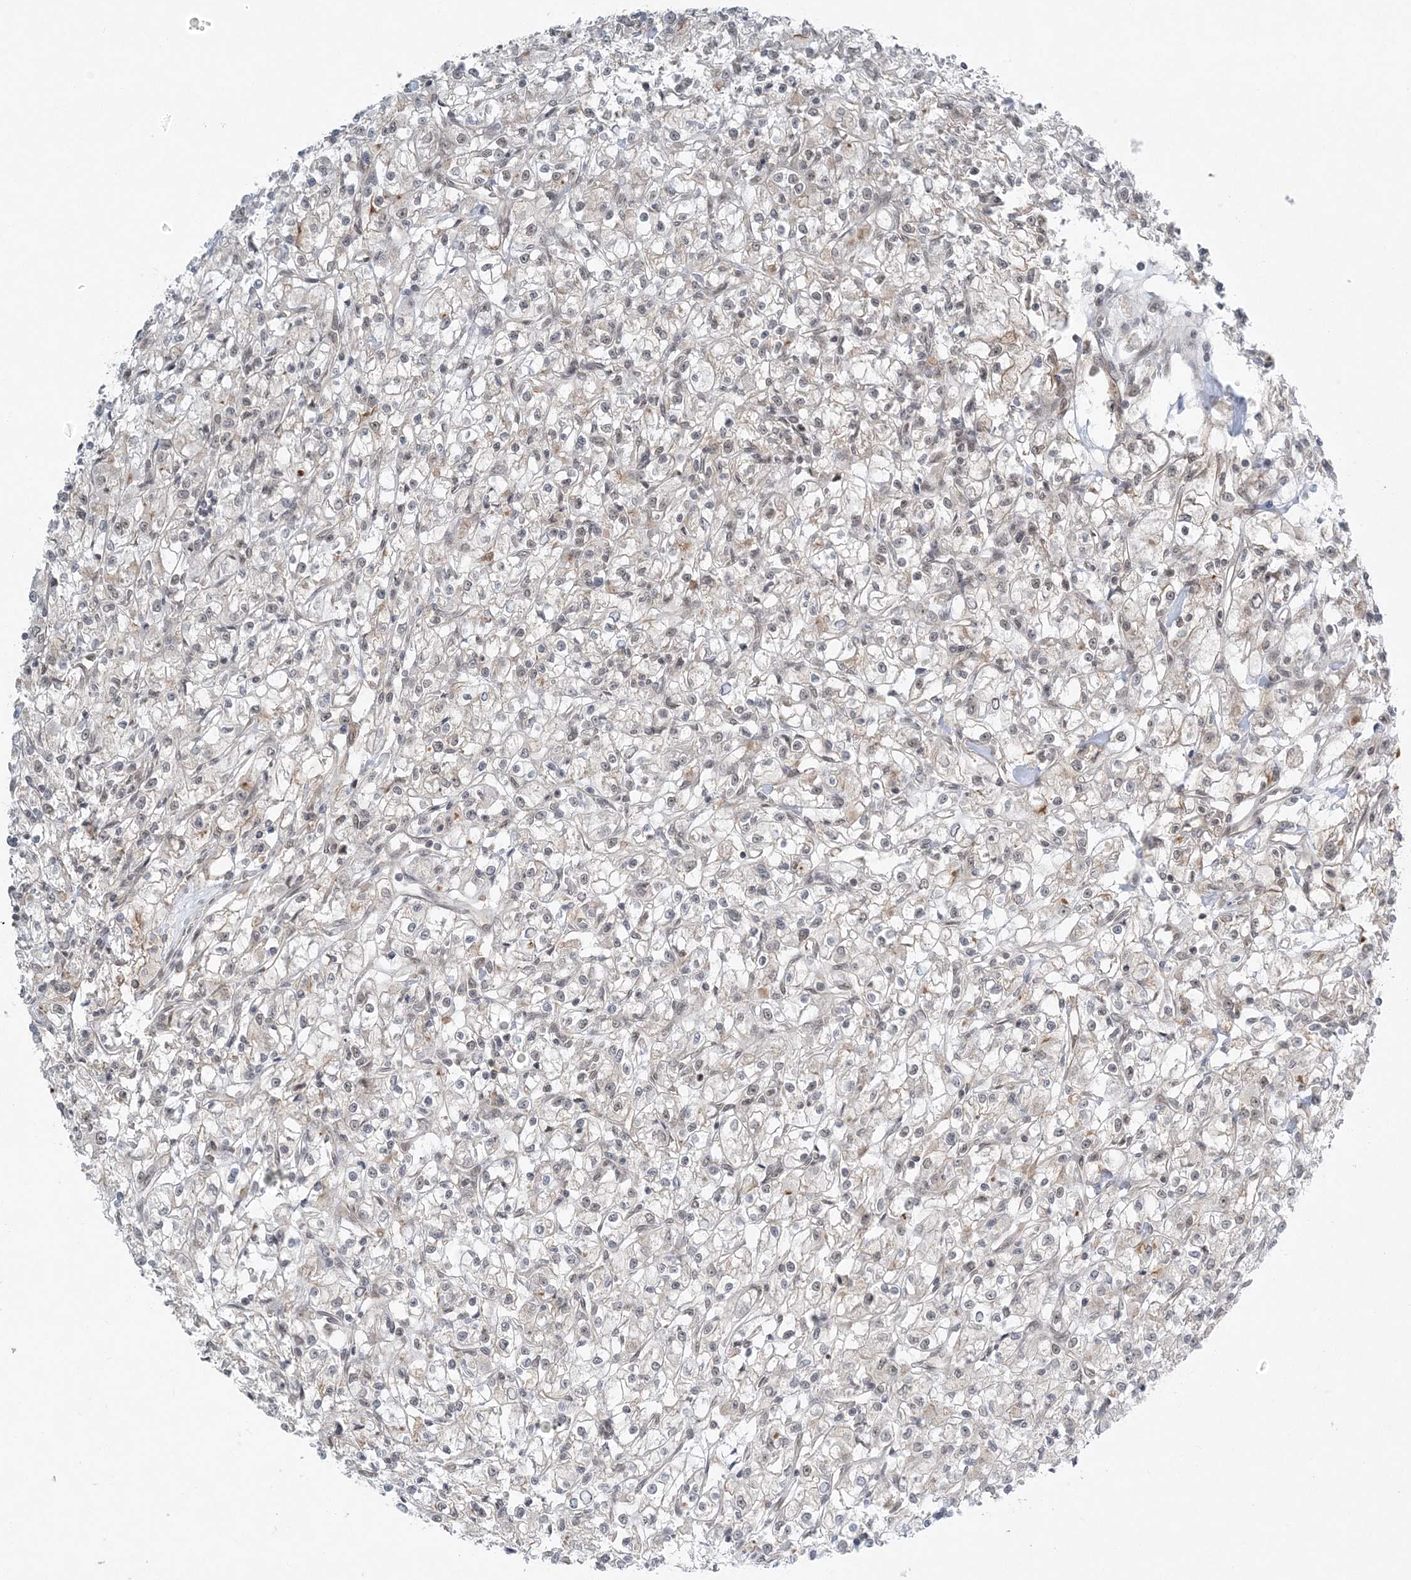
{"staining": {"intensity": "weak", "quantity": "<25%", "location": "nuclear"}, "tissue": "renal cancer", "cell_type": "Tumor cells", "image_type": "cancer", "snomed": [{"axis": "morphology", "description": "Adenocarcinoma, NOS"}, {"axis": "topography", "description": "Kidney"}], "caption": "Immunohistochemical staining of human renal cancer (adenocarcinoma) demonstrates no significant positivity in tumor cells. The staining was performed using DAB to visualize the protein expression in brown, while the nuclei were stained in blue with hematoxylin (Magnification: 20x).", "gene": "ATP11A", "patient": {"sex": "female", "age": 59}}